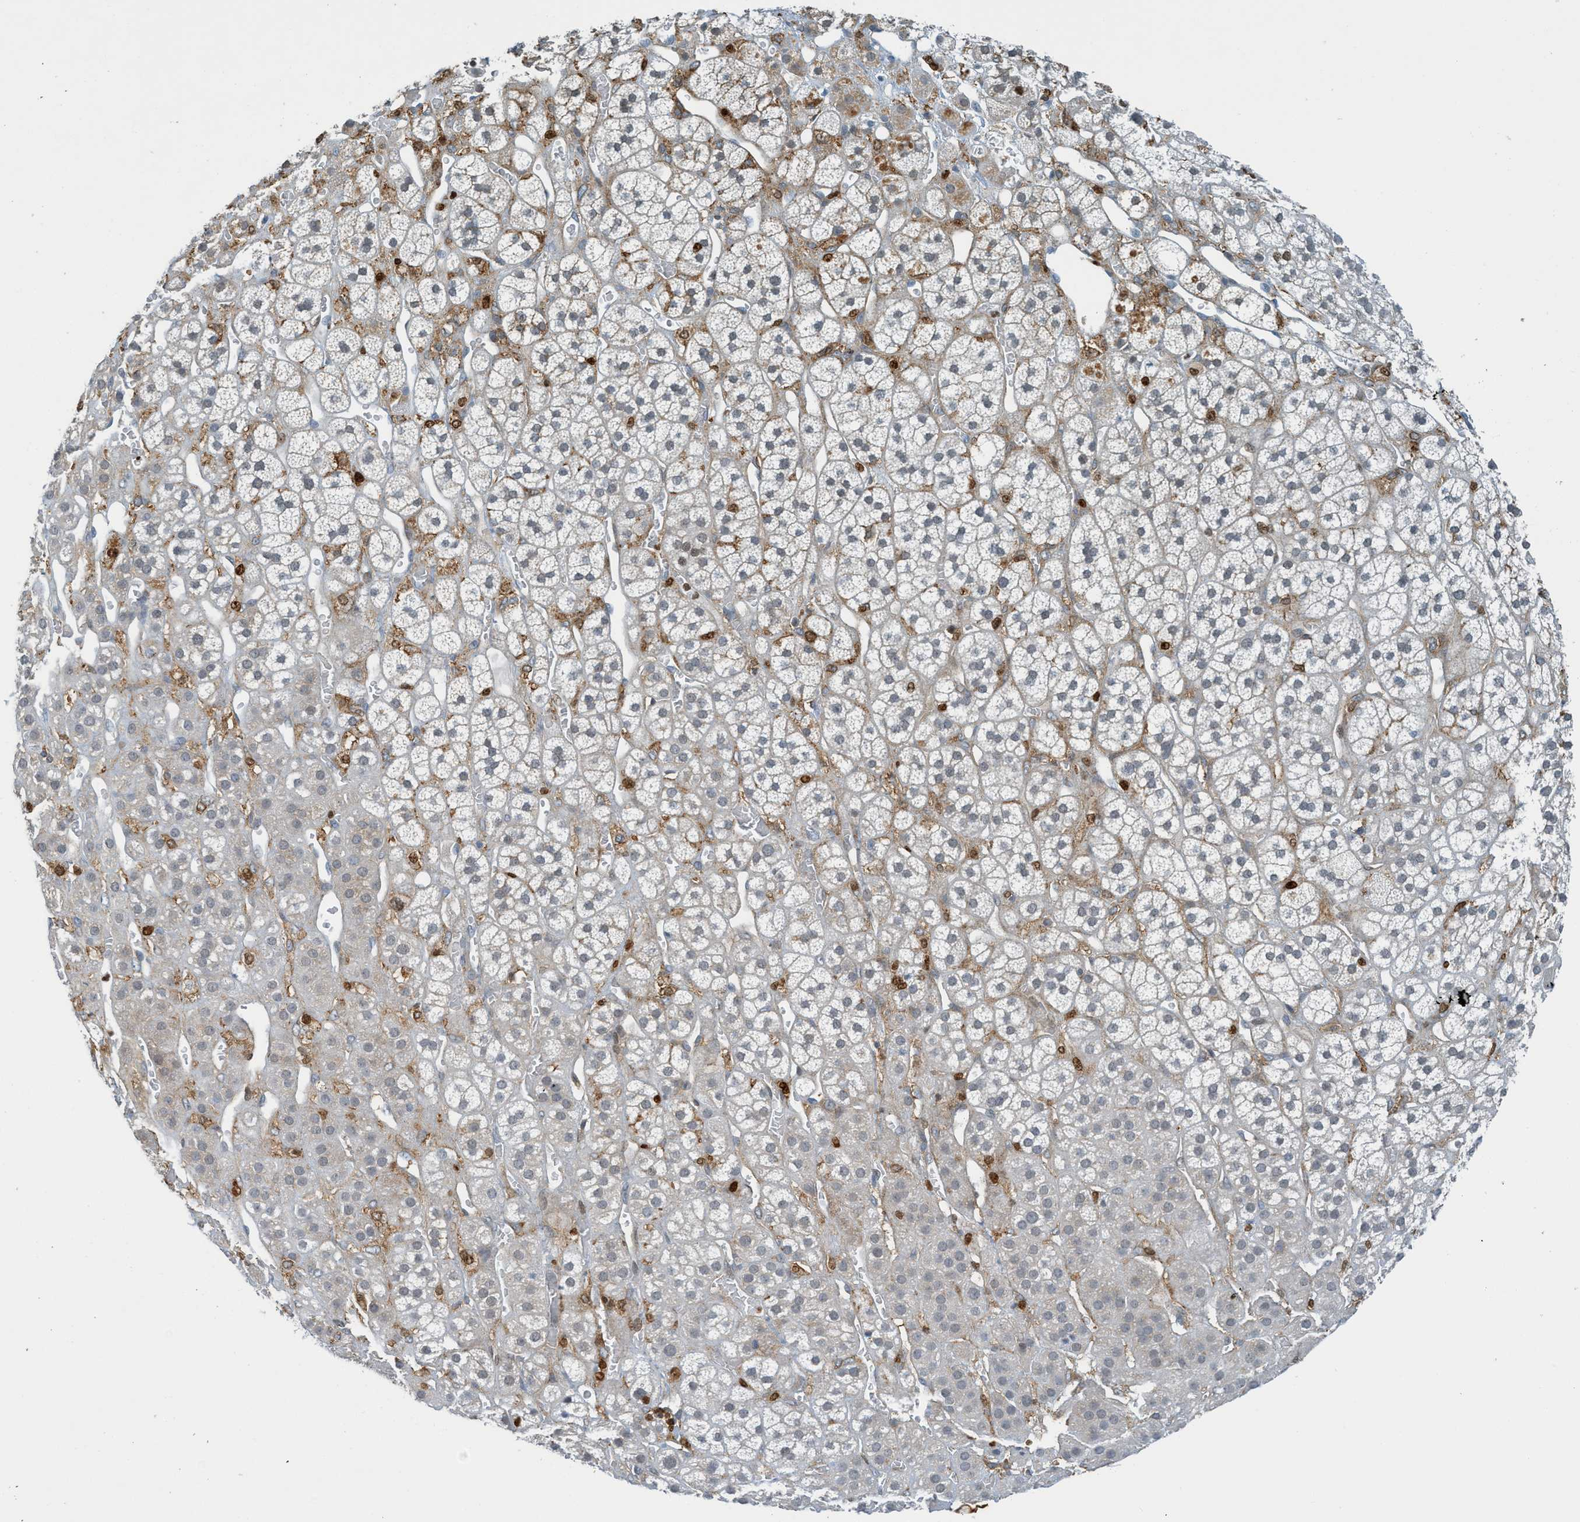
{"staining": {"intensity": "weak", "quantity": "<25%", "location": "nuclear"}, "tissue": "adrenal gland", "cell_type": "Glandular cells", "image_type": "normal", "snomed": [{"axis": "morphology", "description": "Normal tissue, NOS"}, {"axis": "topography", "description": "Adrenal gland"}], "caption": "The IHC photomicrograph has no significant positivity in glandular cells of adrenal gland.", "gene": "SH3D19", "patient": {"sex": "male", "age": 56}}